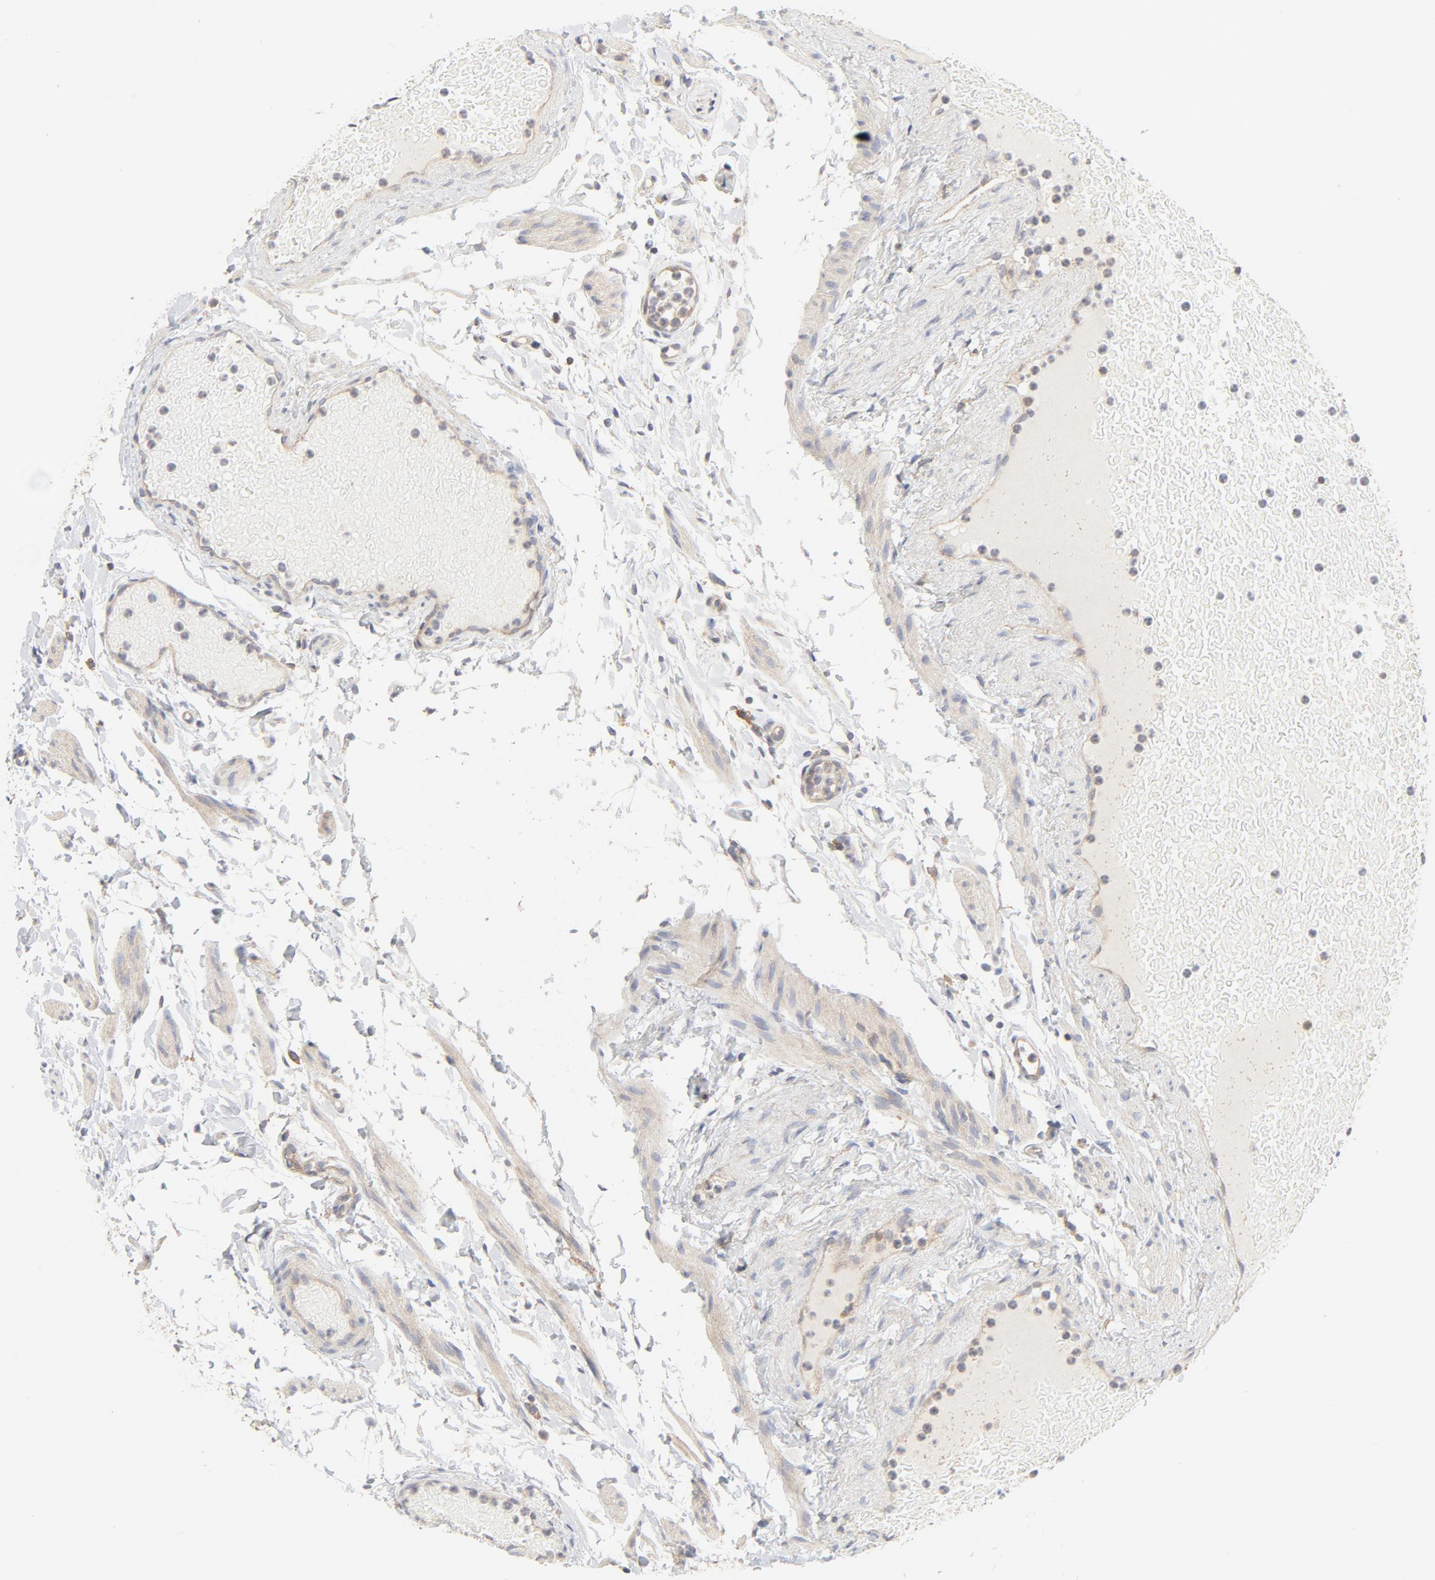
{"staining": {"intensity": "moderate", "quantity": "25%-75%", "location": "cytoplasmic/membranous"}, "tissue": "fallopian tube", "cell_type": "Glandular cells", "image_type": "normal", "snomed": [{"axis": "morphology", "description": "Normal tissue, NOS"}, {"axis": "morphology", "description": "Dermoid, NOS"}, {"axis": "topography", "description": "Fallopian tube"}], "caption": "A medium amount of moderate cytoplasmic/membranous positivity is identified in about 25%-75% of glandular cells in benign fallopian tube.", "gene": "RABEP1", "patient": {"sex": "female", "age": 33}}